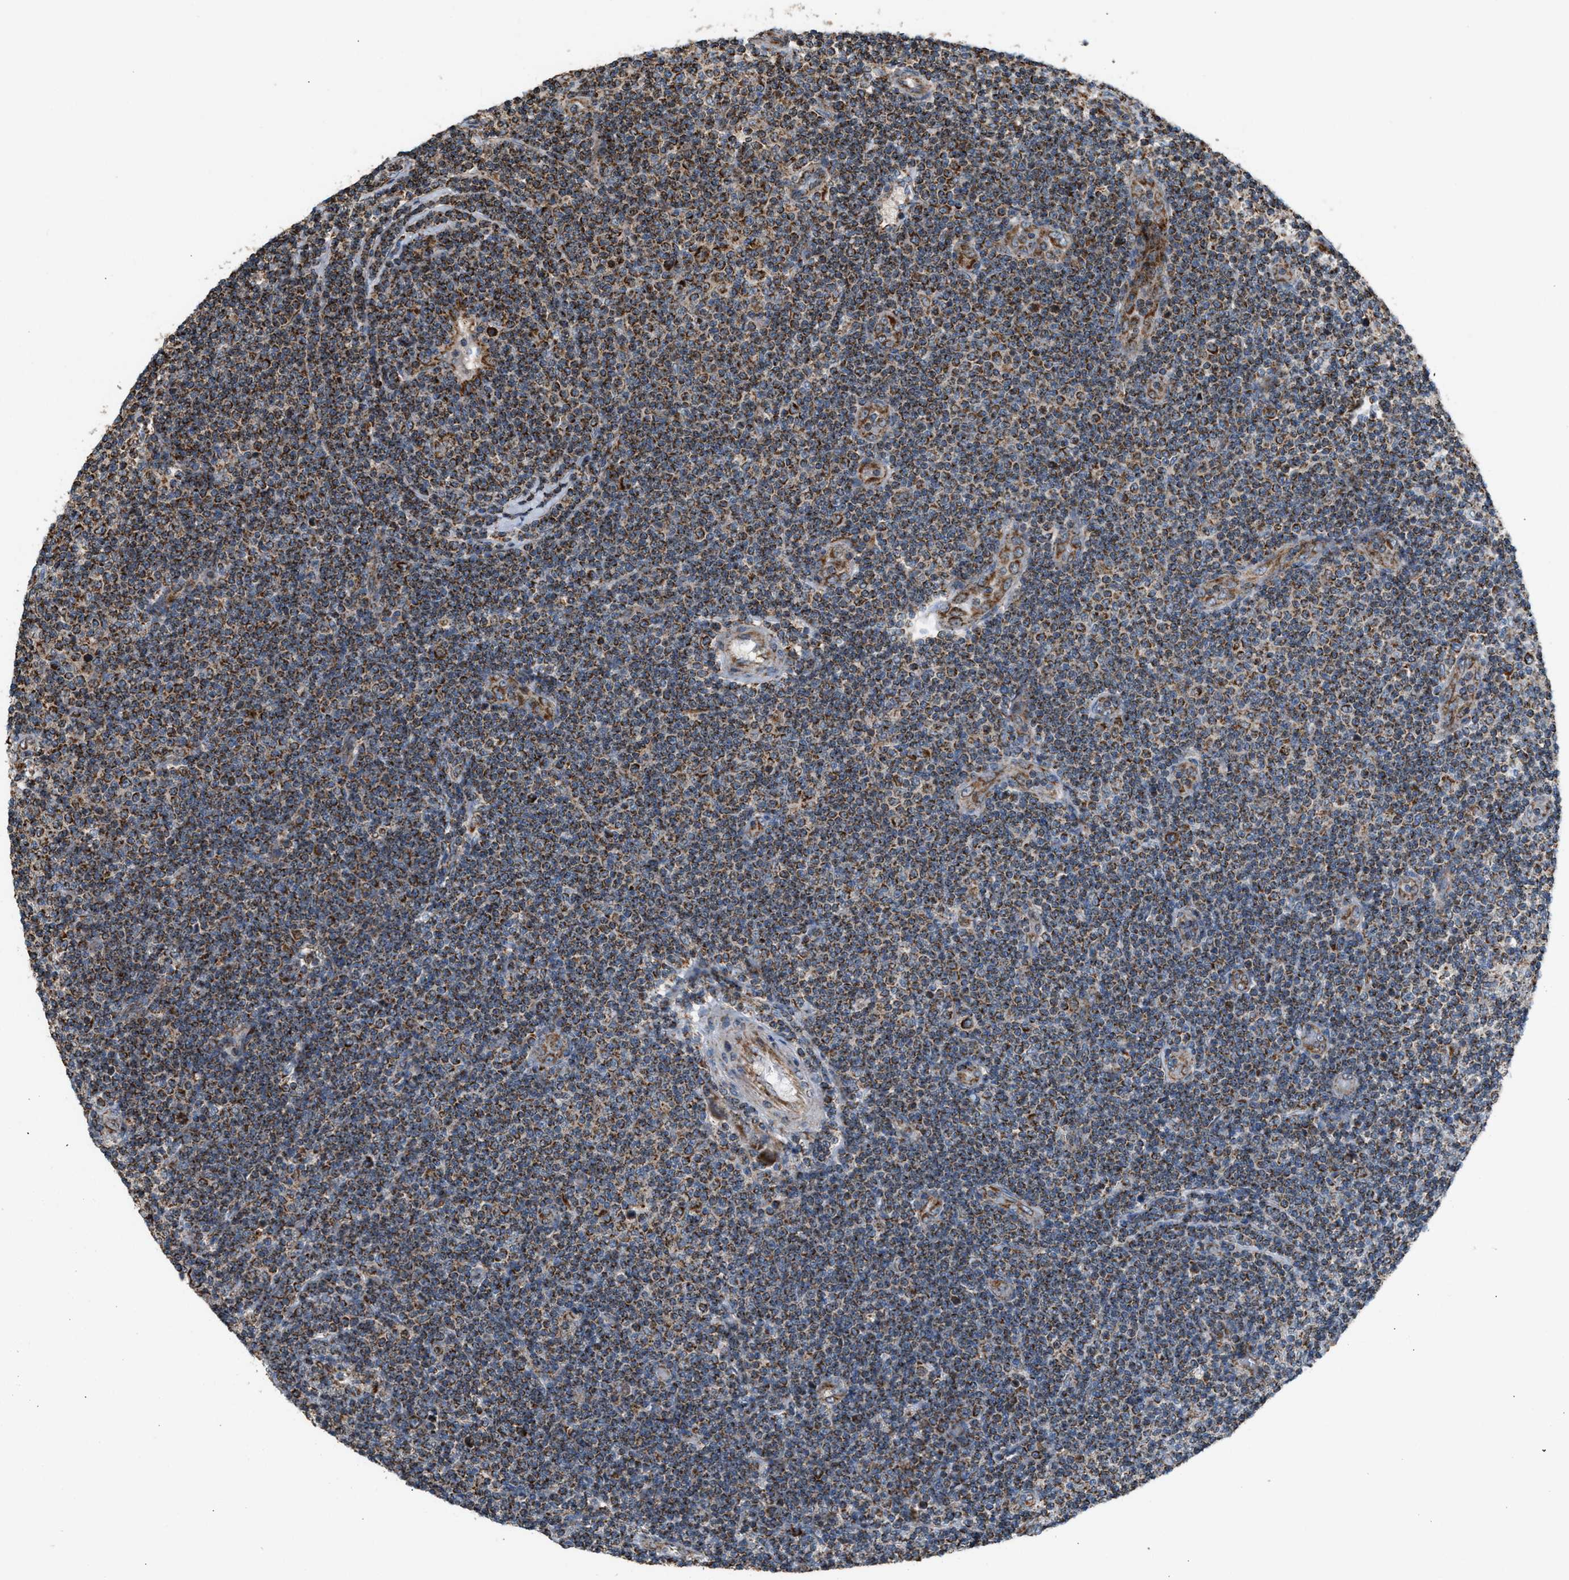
{"staining": {"intensity": "moderate", "quantity": ">75%", "location": "cytoplasmic/membranous"}, "tissue": "lymphoma", "cell_type": "Tumor cells", "image_type": "cancer", "snomed": [{"axis": "morphology", "description": "Malignant lymphoma, non-Hodgkin's type, Low grade"}, {"axis": "topography", "description": "Lymph node"}], "caption": "Human low-grade malignant lymphoma, non-Hodgkin's type stained with a protein marker displays moderate staining in tumor cells.", "gene": "SGSM2", "patient": {"sex": "male", "age": 83}}